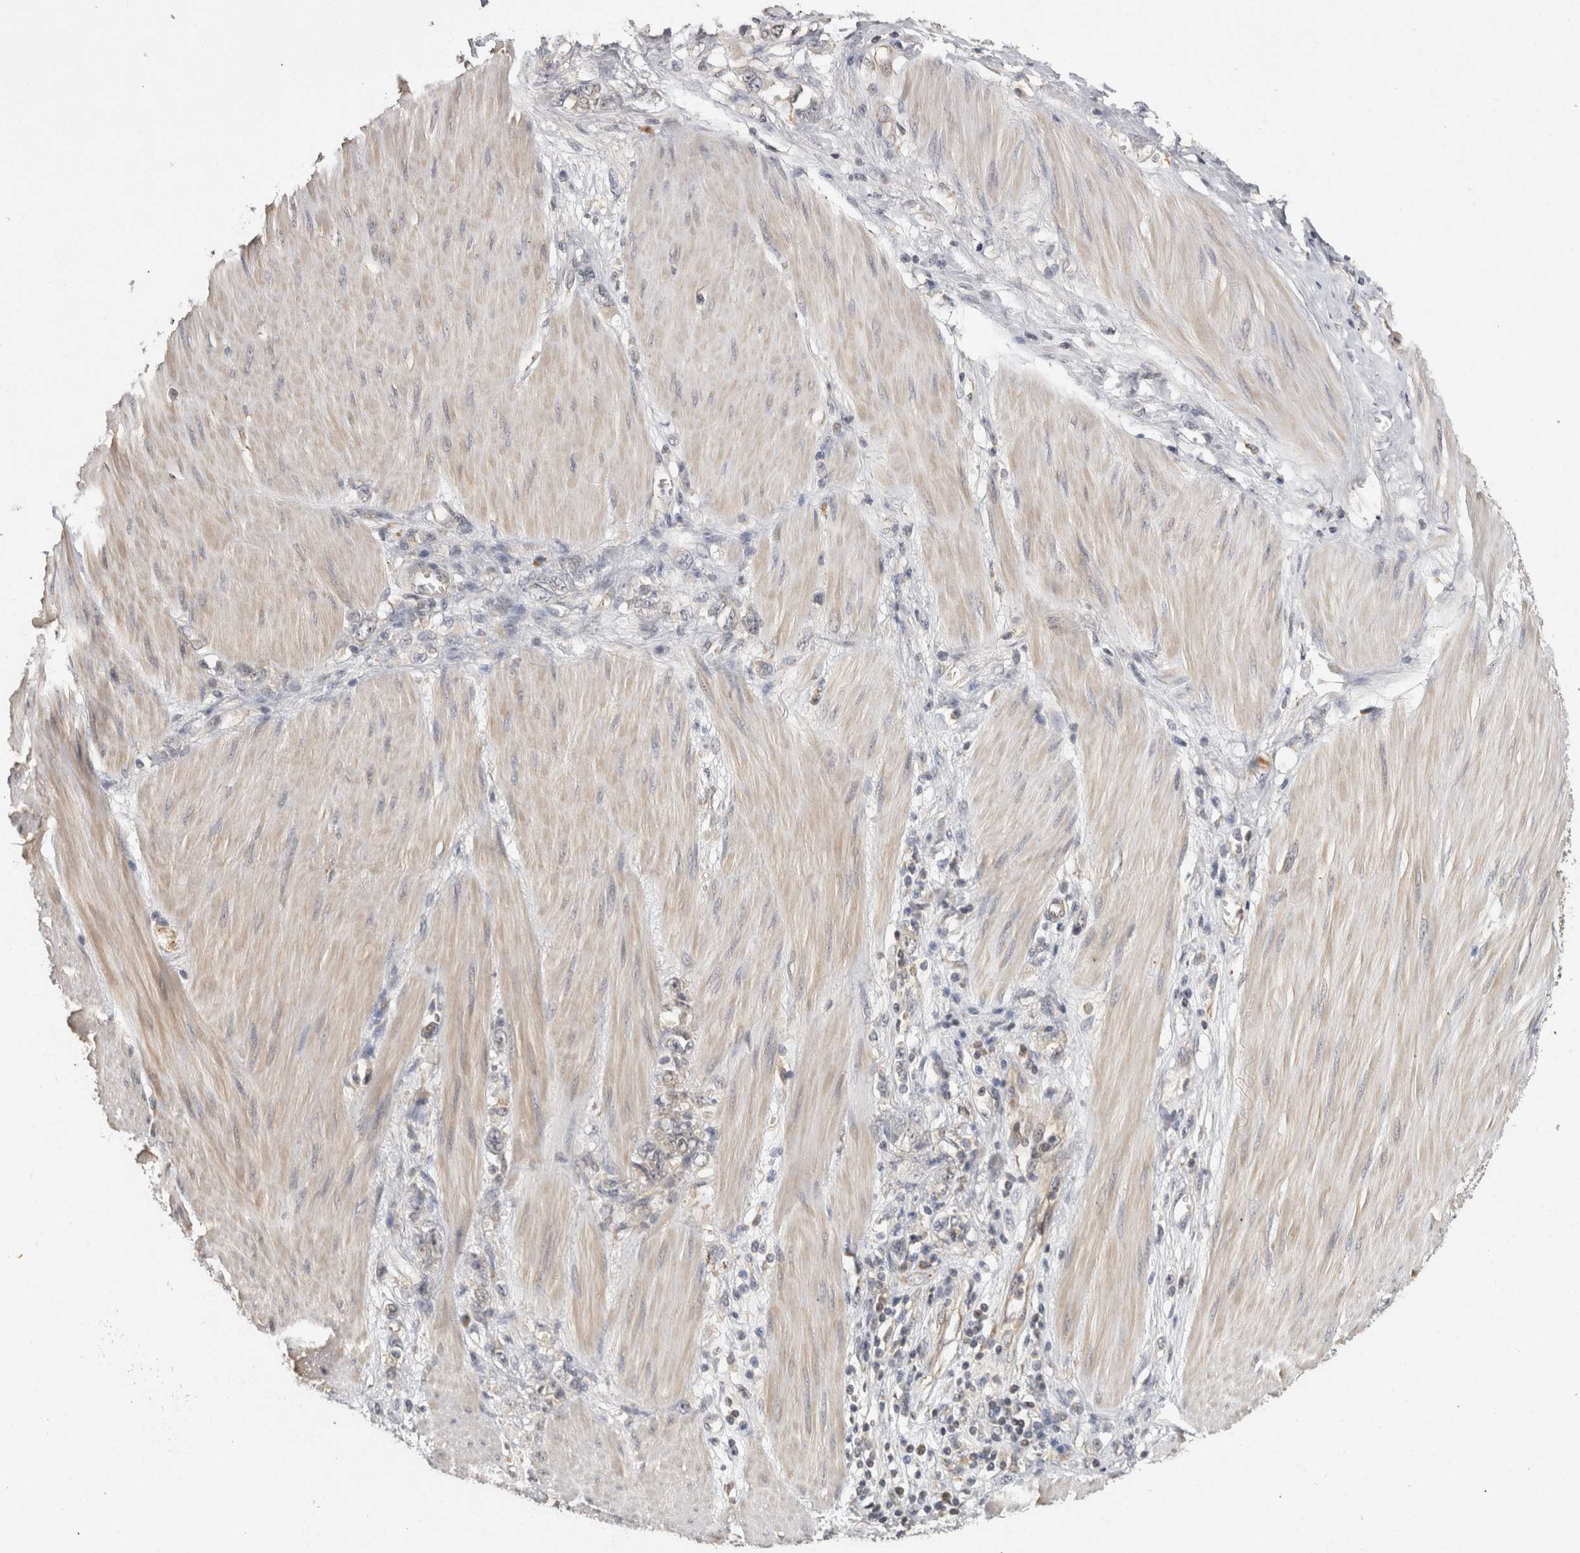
{"staining": {"intensity": "negative", "quantity": "none", "location": "none"}, "tissue": "stomach cancer", "cell_type": "Tumor cells", "image_type": "cancer", "snomed": [{"axis": "morphology", "description": "Adenocarcinoma, NOS"}, {"axis": "topography", "description": "Stomach"}], "caption": "Tumor cells show no significant positivity in adenocarcinoma (stomach).", "gene": "ACAT2", "patient": {"sex": "female", "age": 76}}